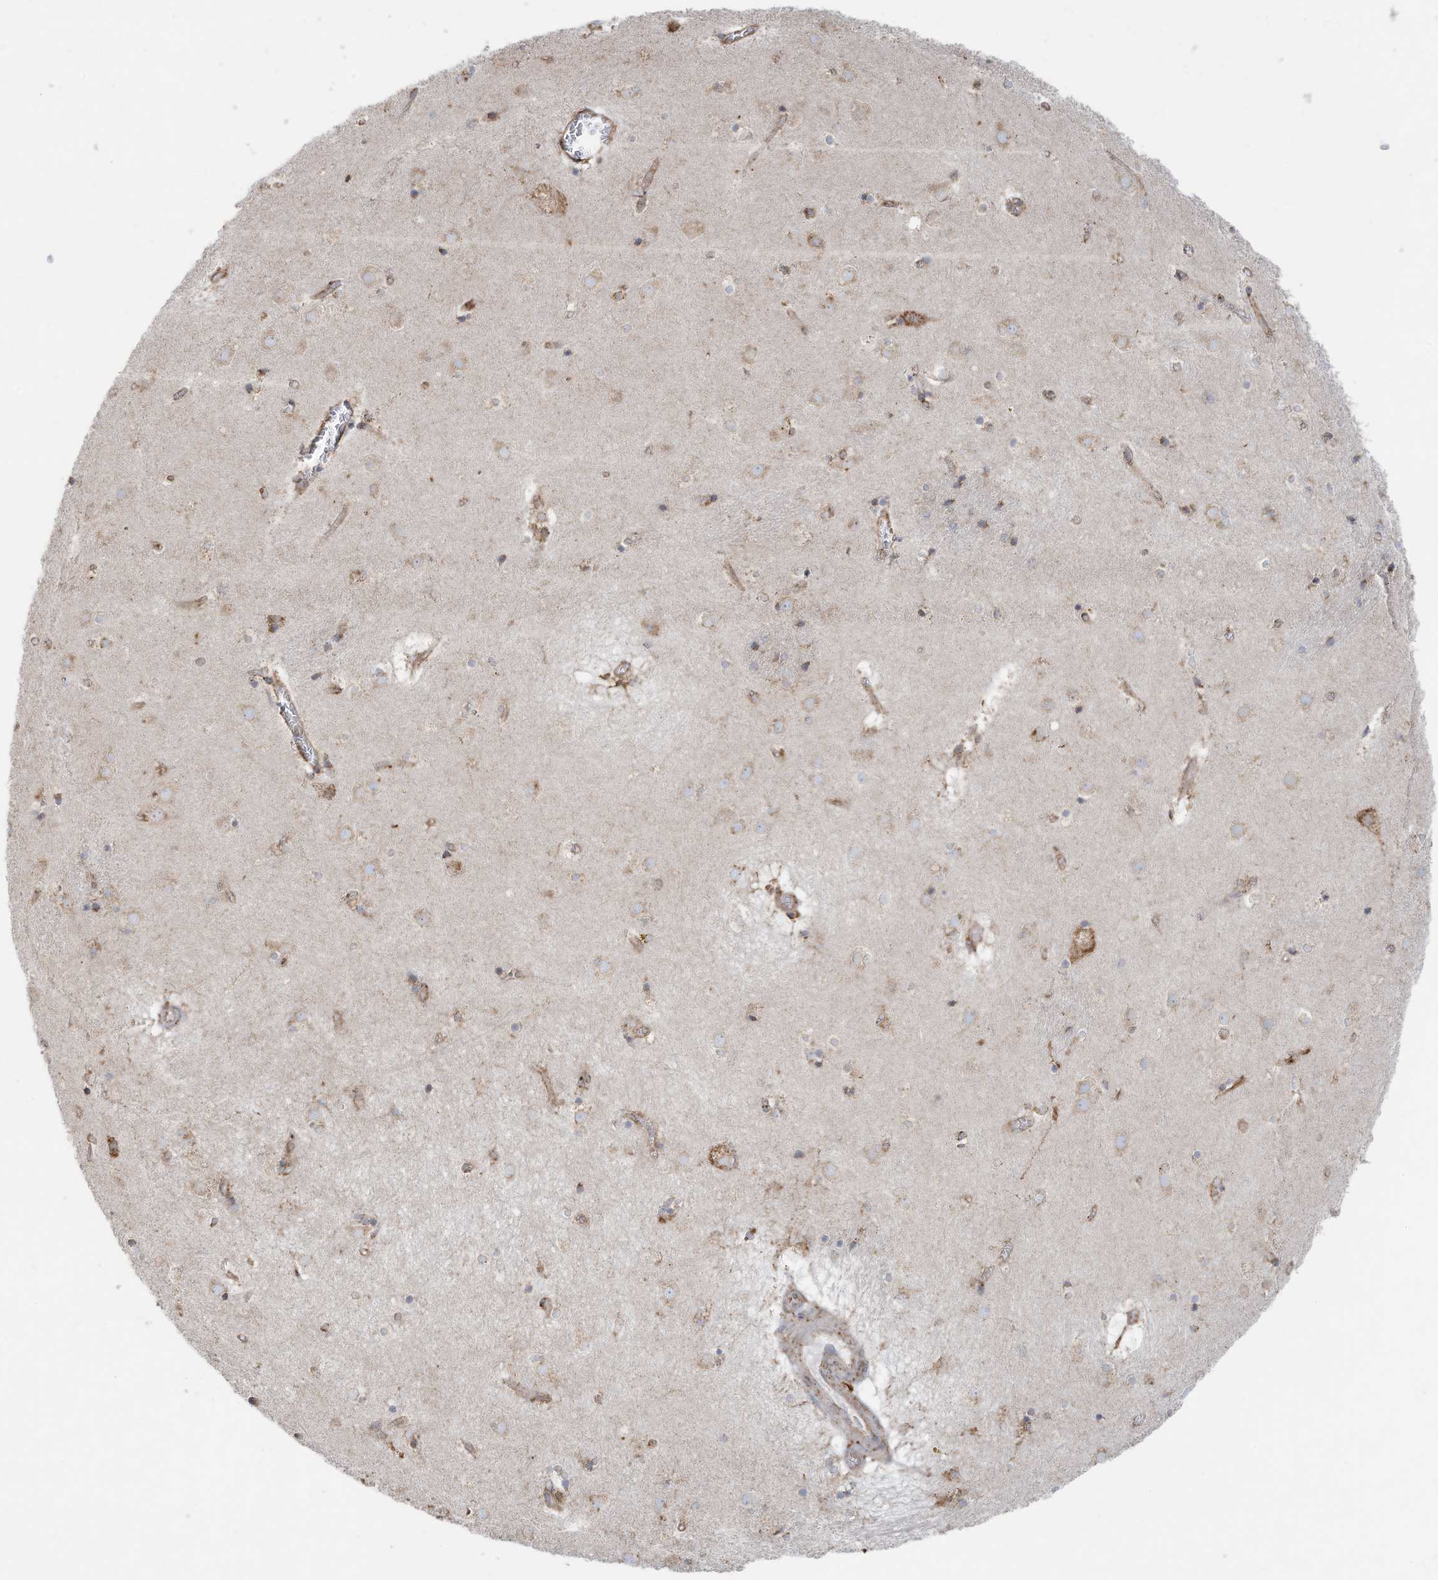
{"staining": {"intensity": "moderate", "quantity": "25%-75%", "location": "cytoplasmic/membranous"}, "tissue": "caudate", "cell_type": "Glial cells", "image_type": "normal", "snomed": [{"axis": "morphology", "description": "Normal tissue, NOS"}, {"axis": "topography", "description": "Lateral ventricle wall"}], "caption": "This is an image of immunohistochemistry staining of unremarkable caudate, which shows moderate staining in the cytoplasmic/membranous of glial cells.", "gene": "ZNF354C", "patient": {"sex": "male", "age": 70}}